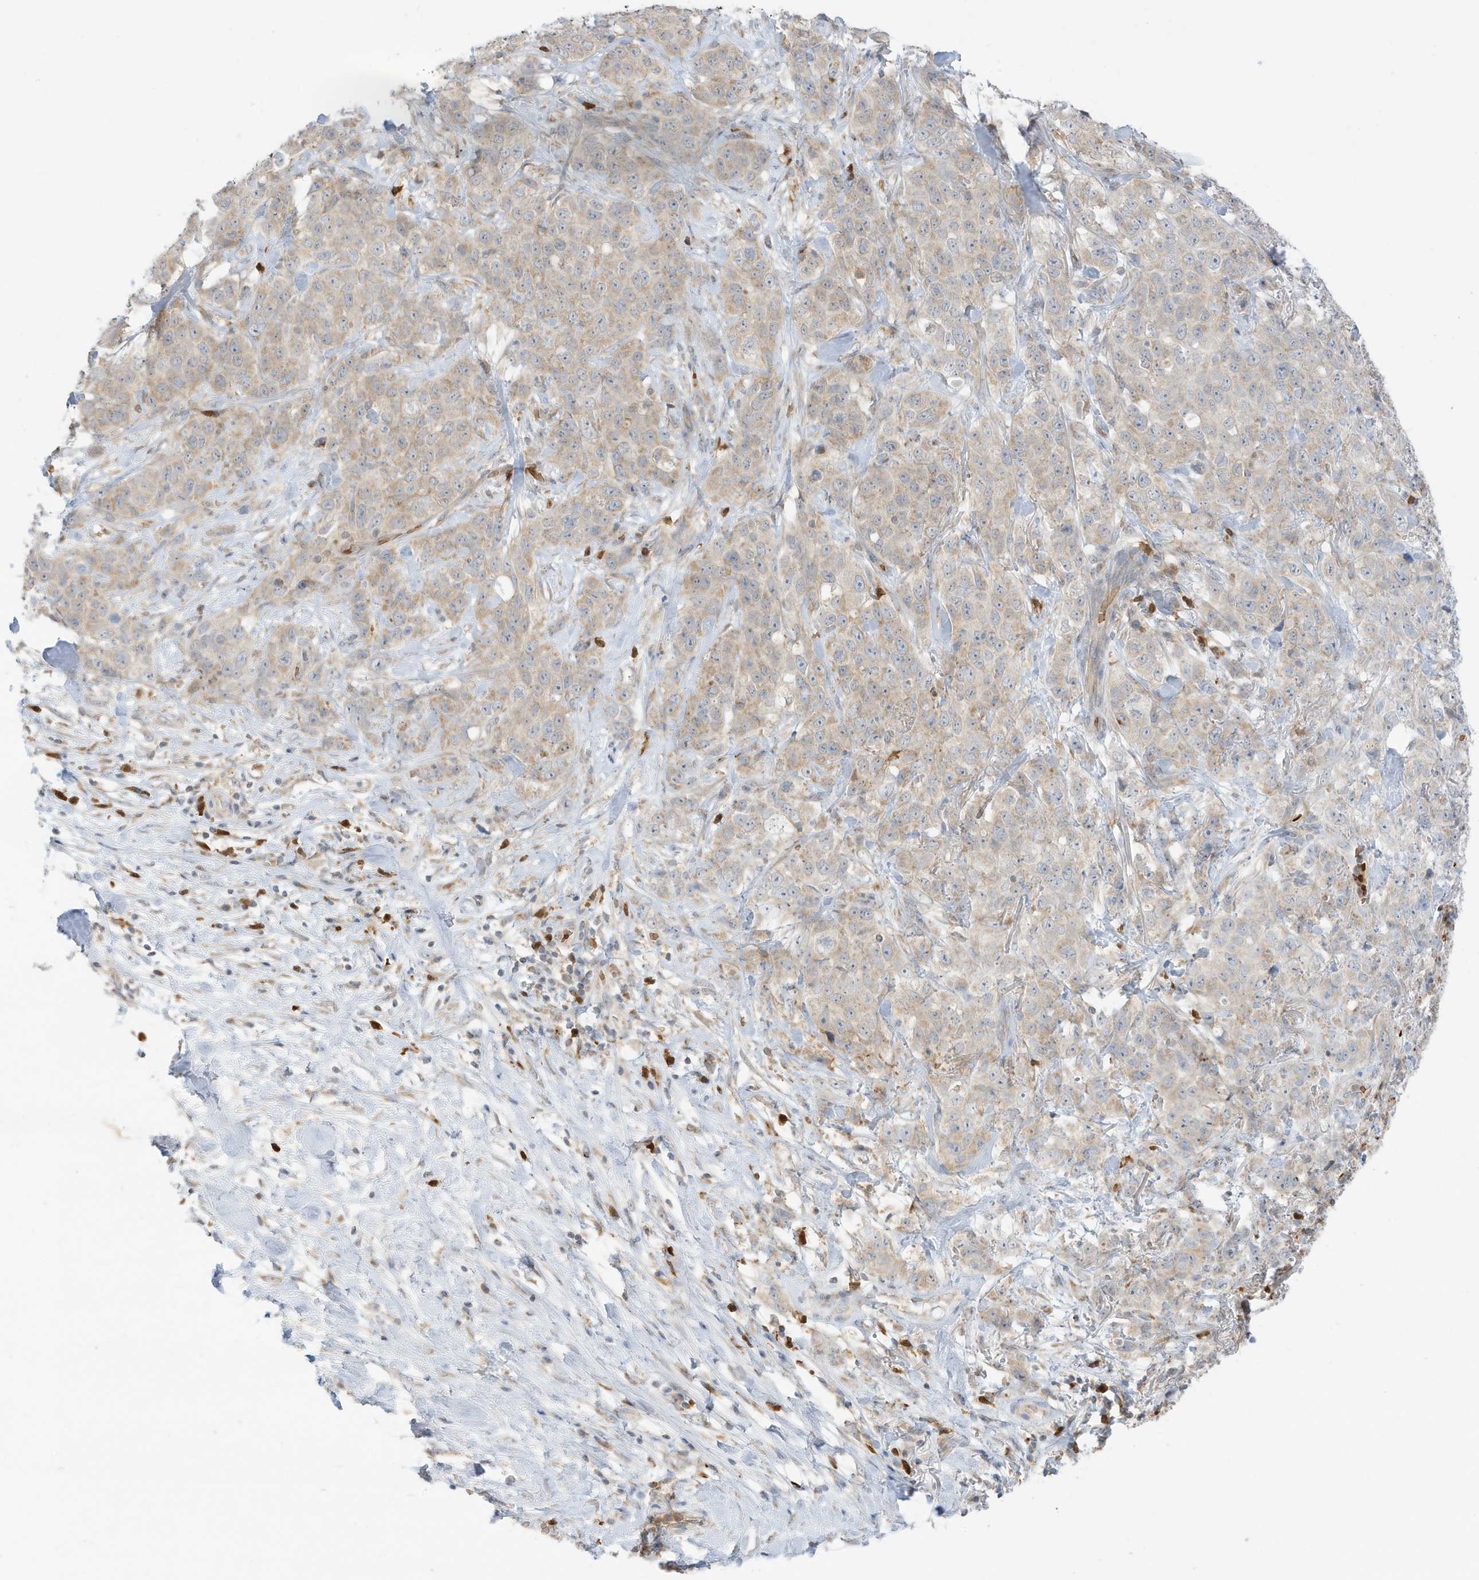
{"staining": {"intensity": "weak", "quantity": ">75%", "location": "cytoplasmic/membranous"}, "tissue": "stomach cancer", "cell_type": "Tumor cells", "image_type": "cancer", "snomed": [{"axis": "morphology", "description": "Adenocarcinoma, NOS"}, {"axis": "topography", "description": "Stomach"}], "caption": "Immunohistochemical staining of adenocarcinoma (stomach) exhibits low levels of weak cytoplasmic/membranous positivity in approximately >75% of tumor cells.", "gene": "NPPC", "patient": {"sex": "male", "age": 48}}